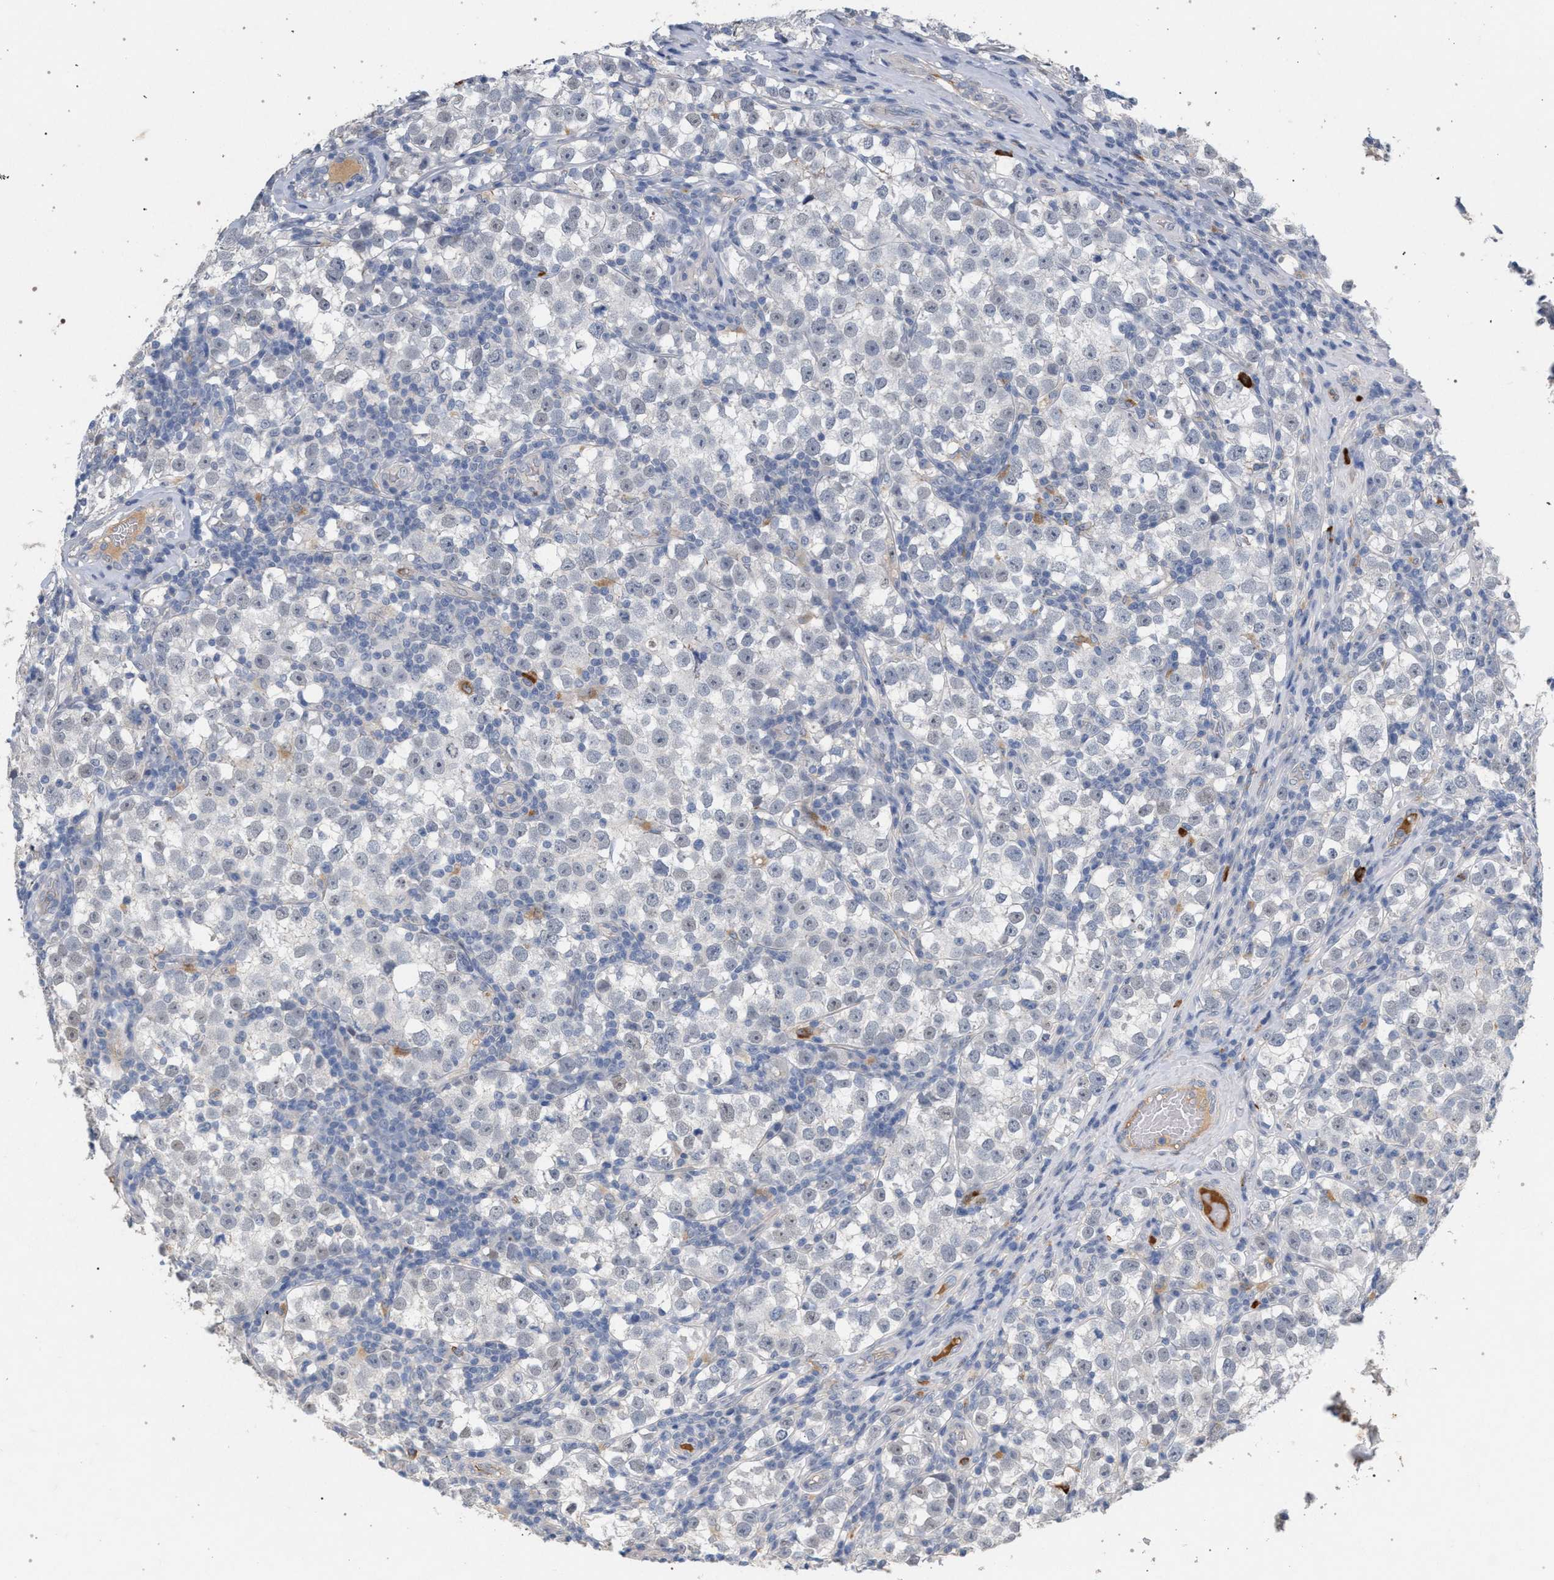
{"staining": {"intensity": "negative", "quantity": "none", "location": "none"}, "tissue": "testis cancer", "cell_type": "Tumor cells", "image_type": "cancer", "snomed": [{"axis": "morphology", "description": "Normal tissue, NOS"}, {"axis": "morphology", "description": "Seminoma, NOS"}, {"axis": "topography", "description": "Testis"}], "caption": "This photomicrograph is of testis cancer (seminoma) stained with immunohistochemistry to label a protein in brown with the nuclei are counter-stained blue. There is no positivity in tumor cells. (DAB immunohistochemistry (IHC) visualized using brightfield microscopy, high magnification).", "gene": "MAMDC2", "patient": {"sex": "male", "age": 43}}